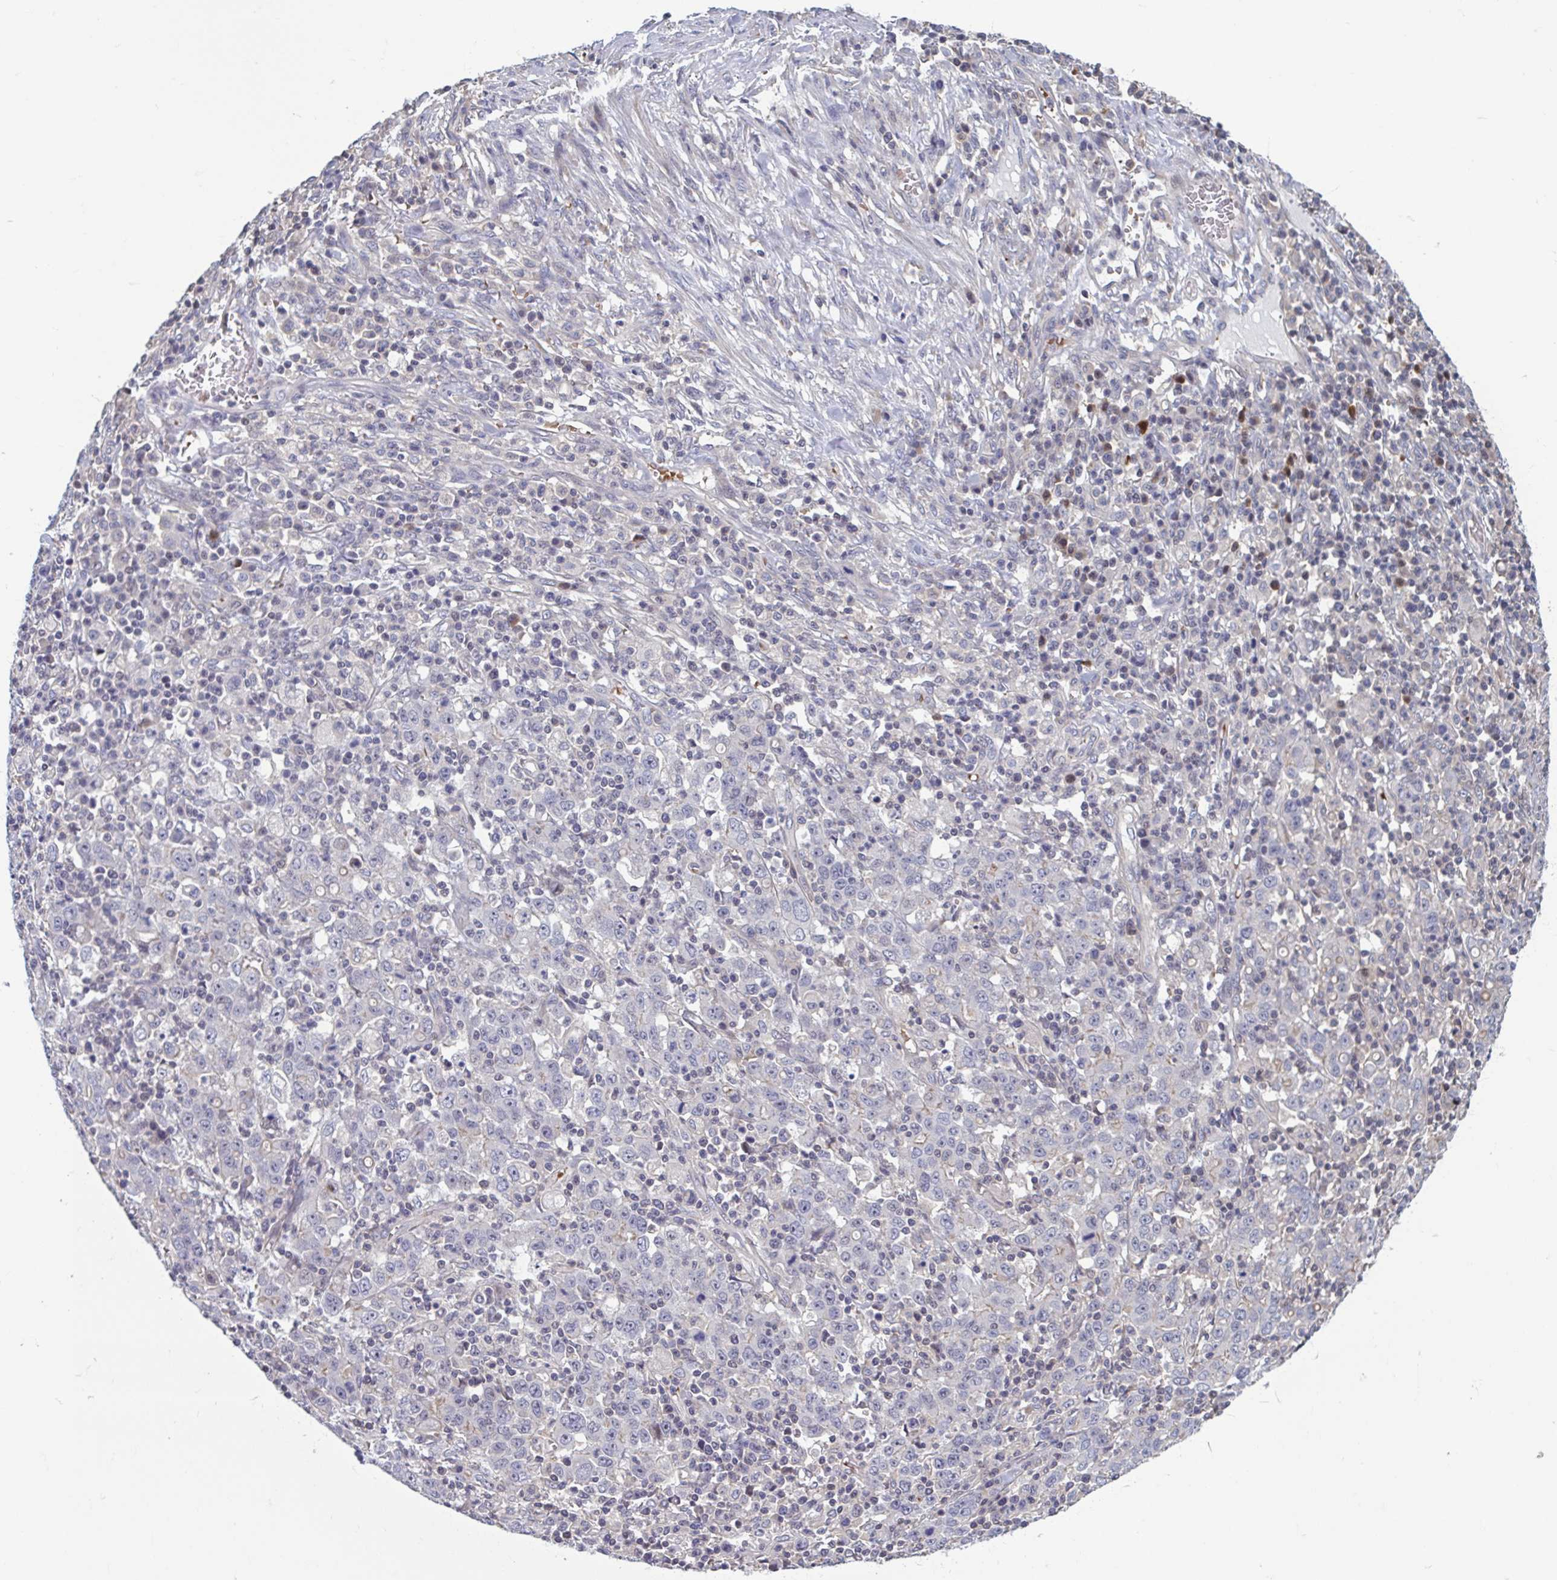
{"staining": {"intensity": "negative", "quantity": "none", "location": "none"}, "tissue": "stomach cancer", "cell_type": "Tumor cells", "image_type": "cancer", "snomed": [{"axis": "morphology", "description": "Adenocarcinoma, NOS"}, {"axis": "topography", "description": "Stomach, upper"}], "caption": "Protein analysis of stomach cancer (adenocarcinoma) shows no significant staining in tumor cells. (Brightfield microscopy of DAB (3,3'-diaminobenzidine) immunohistochemistry (IHC) at high magnification).", "gene": "LRRC38", "patient": {"sex": "male", "age": 69}}